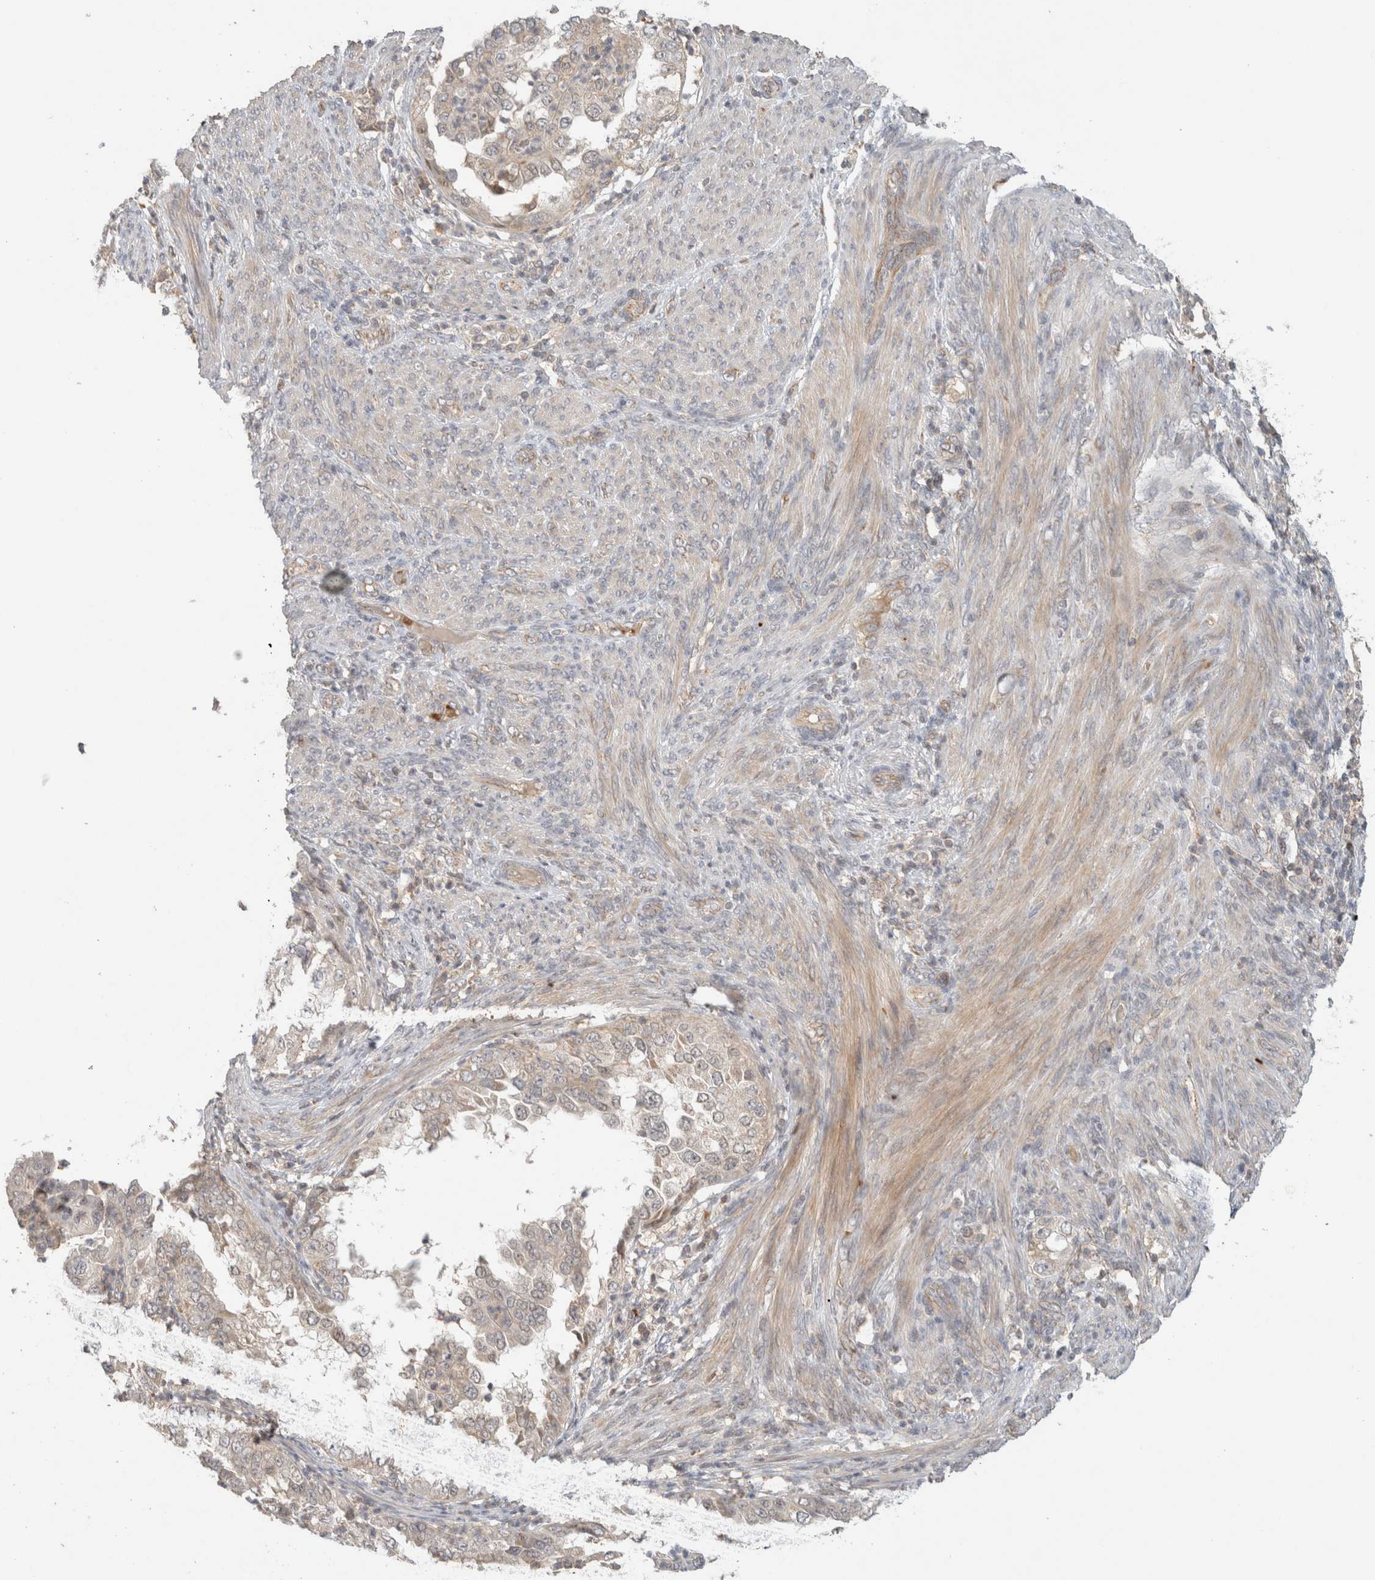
{"staining": {"intensity": "weak", "quantity": "<25%", "location": "cytoplasmic/membranous"}, "tissue": "endometrial cancer", "cell_type": "Tumor cells", "image_type": "cancer", "snomed": [{"axis": "morphology", "description": "Adenocarcinoma, NOS"}, {"axis": "topography", "description": "Endometrium"}], "caption": "Immunohistochemistry (IHC) micrograph of neoplastic tissue: human endometrial cancer stained with DAB demonstrates no significant protein positivity in tumor cells. Brightfield microscopy of immunohistochemistry (IHC) stained with DAB (3,3'-diaminobenzidine) (brown) and hematoxylin (blue), captured at high magnification.", "gene": "MRM3", "patient": {"sex": "female", "age": 85}}